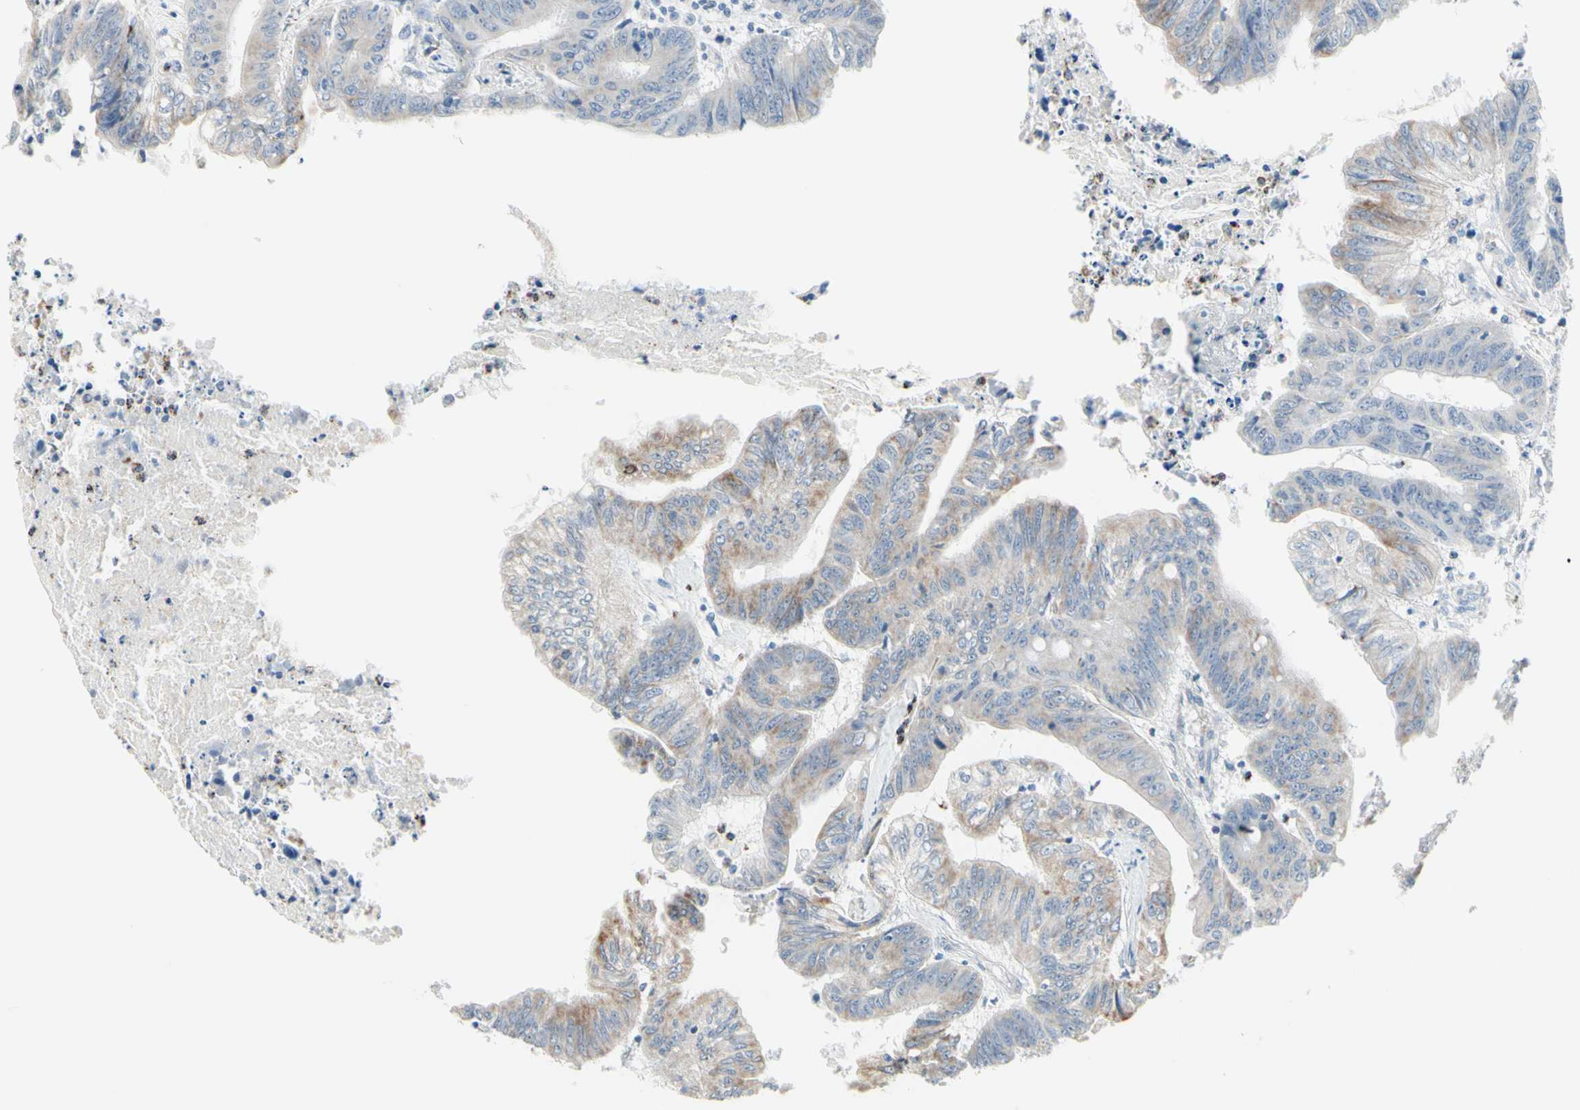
{"staining": {"intensity": "weak", "quantity": "<25%", "location": "cytoplasmic/membranous"}, "tissue": "colorectal cancer", "cell_type": "Tumor cells", "image_type": "cancer", "snomed": [{"axis": "morphology", "description": "Adenocarcinoma, NOS"}, {"axis": "topography", "description": "Colon"}], "caption": "Protein analysis of colorectal cancer demonstrates no significant staining in tumor cells. (DAB immunohistochemistry, high magnification).", "gene": "CYSLTR1", "patient": {"sex": "male", "age": 45}}